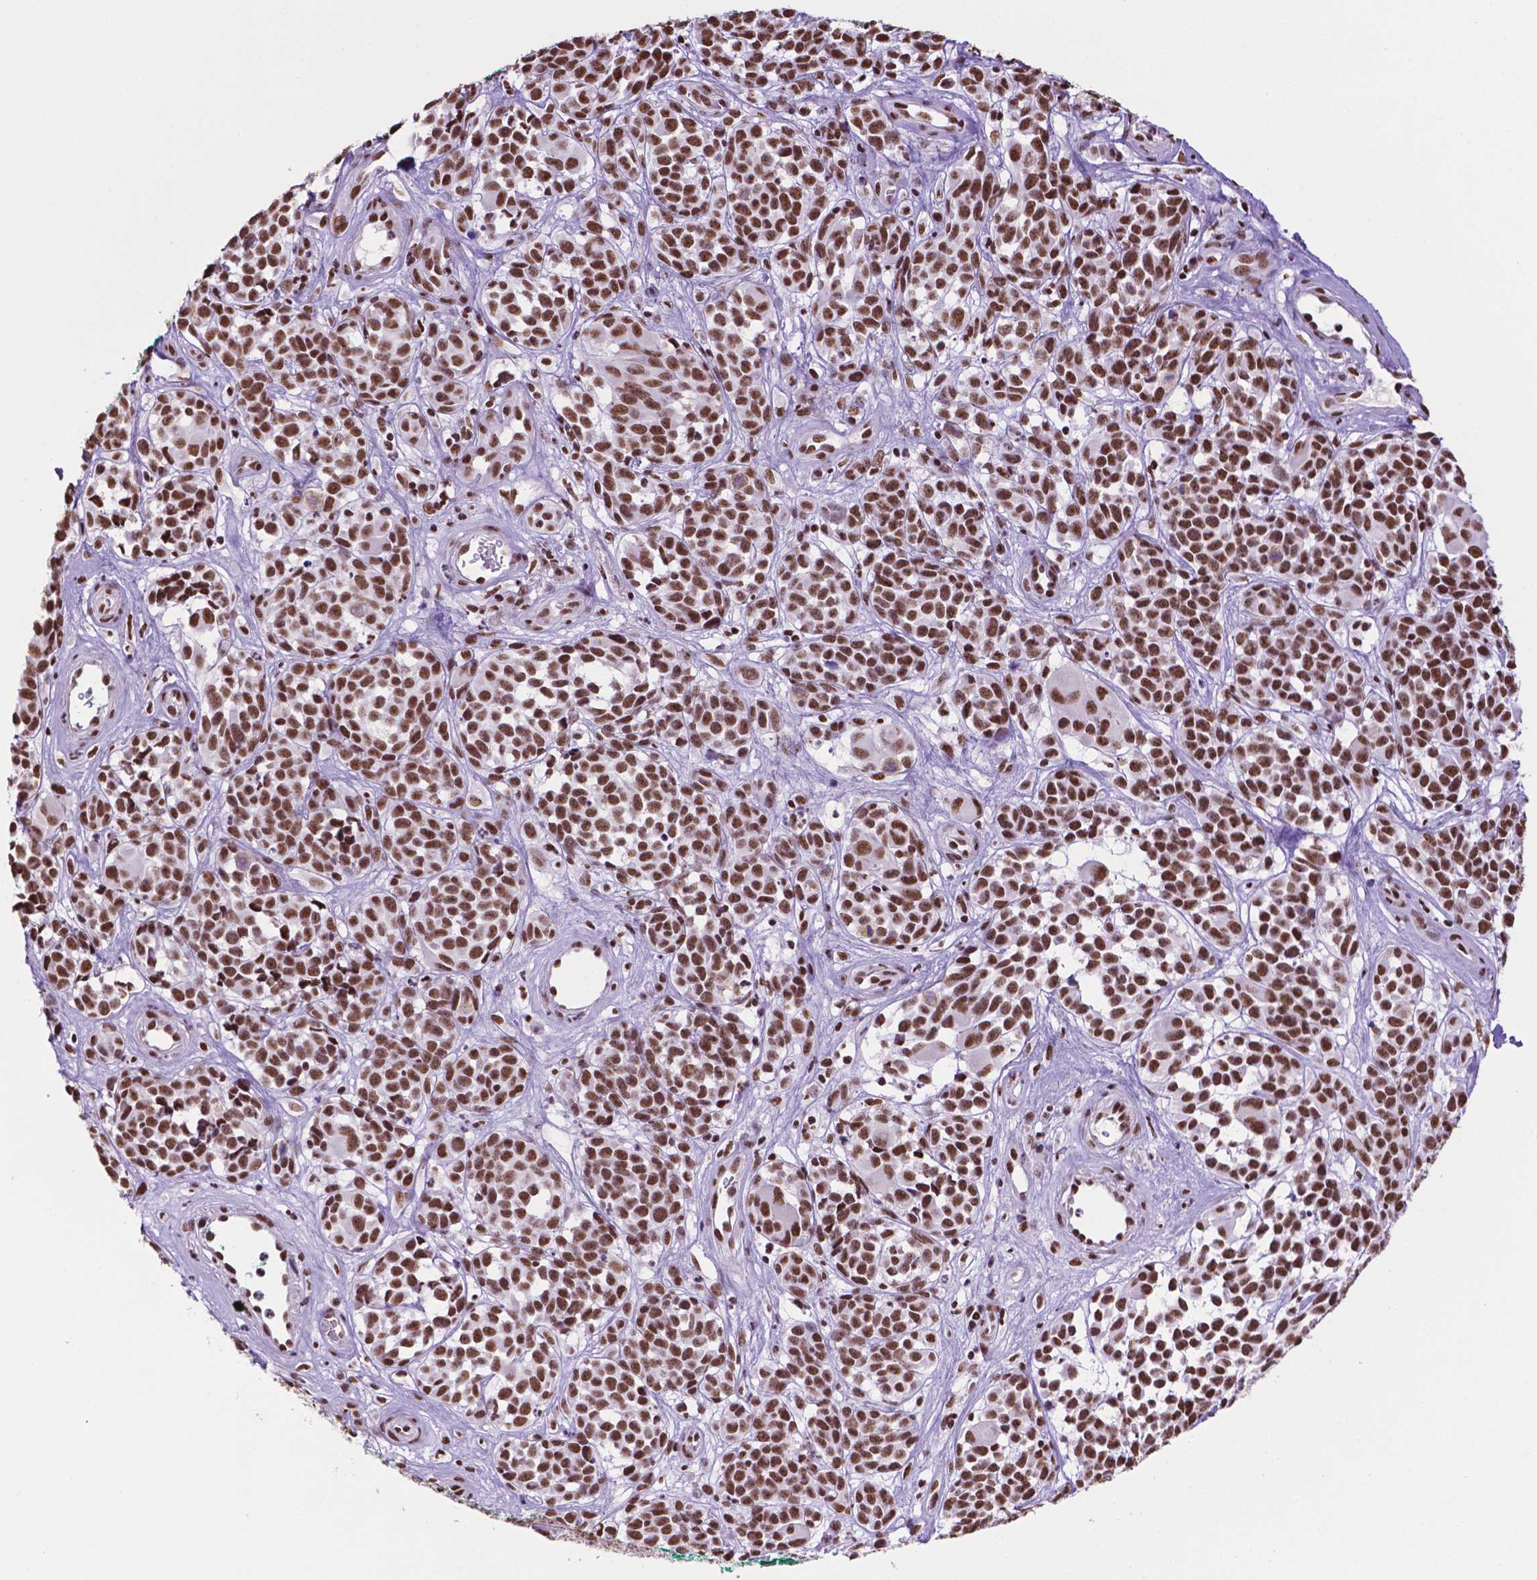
{"staining": {"intensity": "strong", "quantity": ">75%", "location": "nuclear"}, "tissue": "melanoma", "cell_type": "Tumor cells", "image_type": "cancer", "snomed": [{"axis": "morphology", "description": "Malignant melanoma, NOS"}, {"axis": "topography", "description": "Skin"}], "caption": "Approximately >75% of tumor cells in melanoma demonstrate strong nuclear protein staining as visualized by brown immunohistochemical staining.", "gene": "CCAR2", "patient": {"sex": "female", "age": 88}}